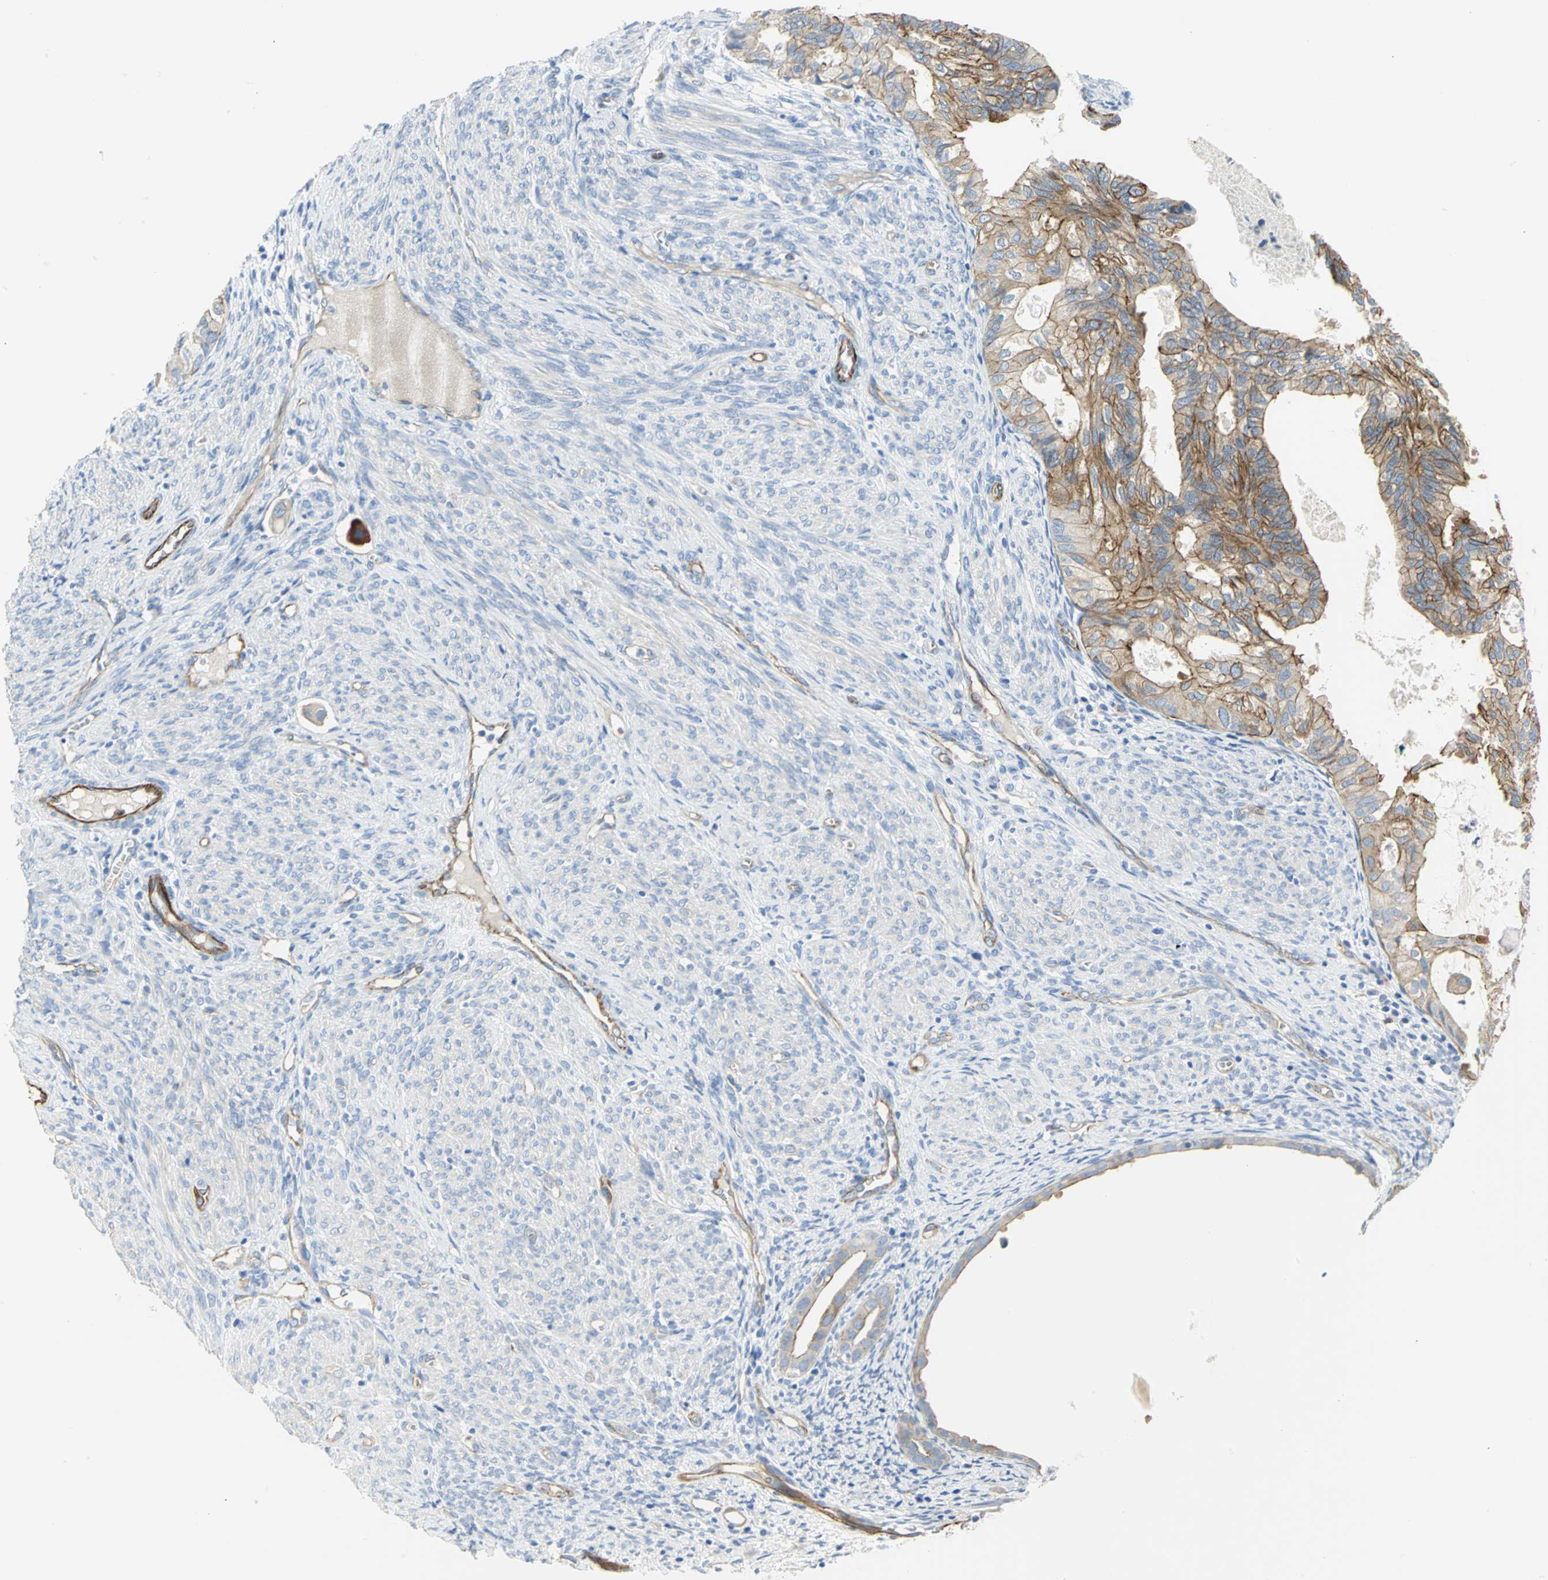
{"staining": {"intensity": "strong", "quantity": ">75%", "location": "cytoplasmic/membranous"}, "tissue": "cervical cancer", "cell_type": "Tumor cells", "image_type": "cancer", "snomed": [{"axis": "morphology", "description": "Normal tissue, NOS"}, {"axis": "morphology", "description": "Adenocarcinoma, NOS"}, {"axis": "topography", "description": "Cervix"}, {"axis": "topography", "description": "Endometrium"}], "caption": "Human cervical cancer (adenocarcinoma) stained for a protein (brown) reveals strong cytoplasmic/membranous positive expression in approximately >75% of tumor cells.", "gene": "FLNB", "patient": {"sex": "female", "age": 86}}